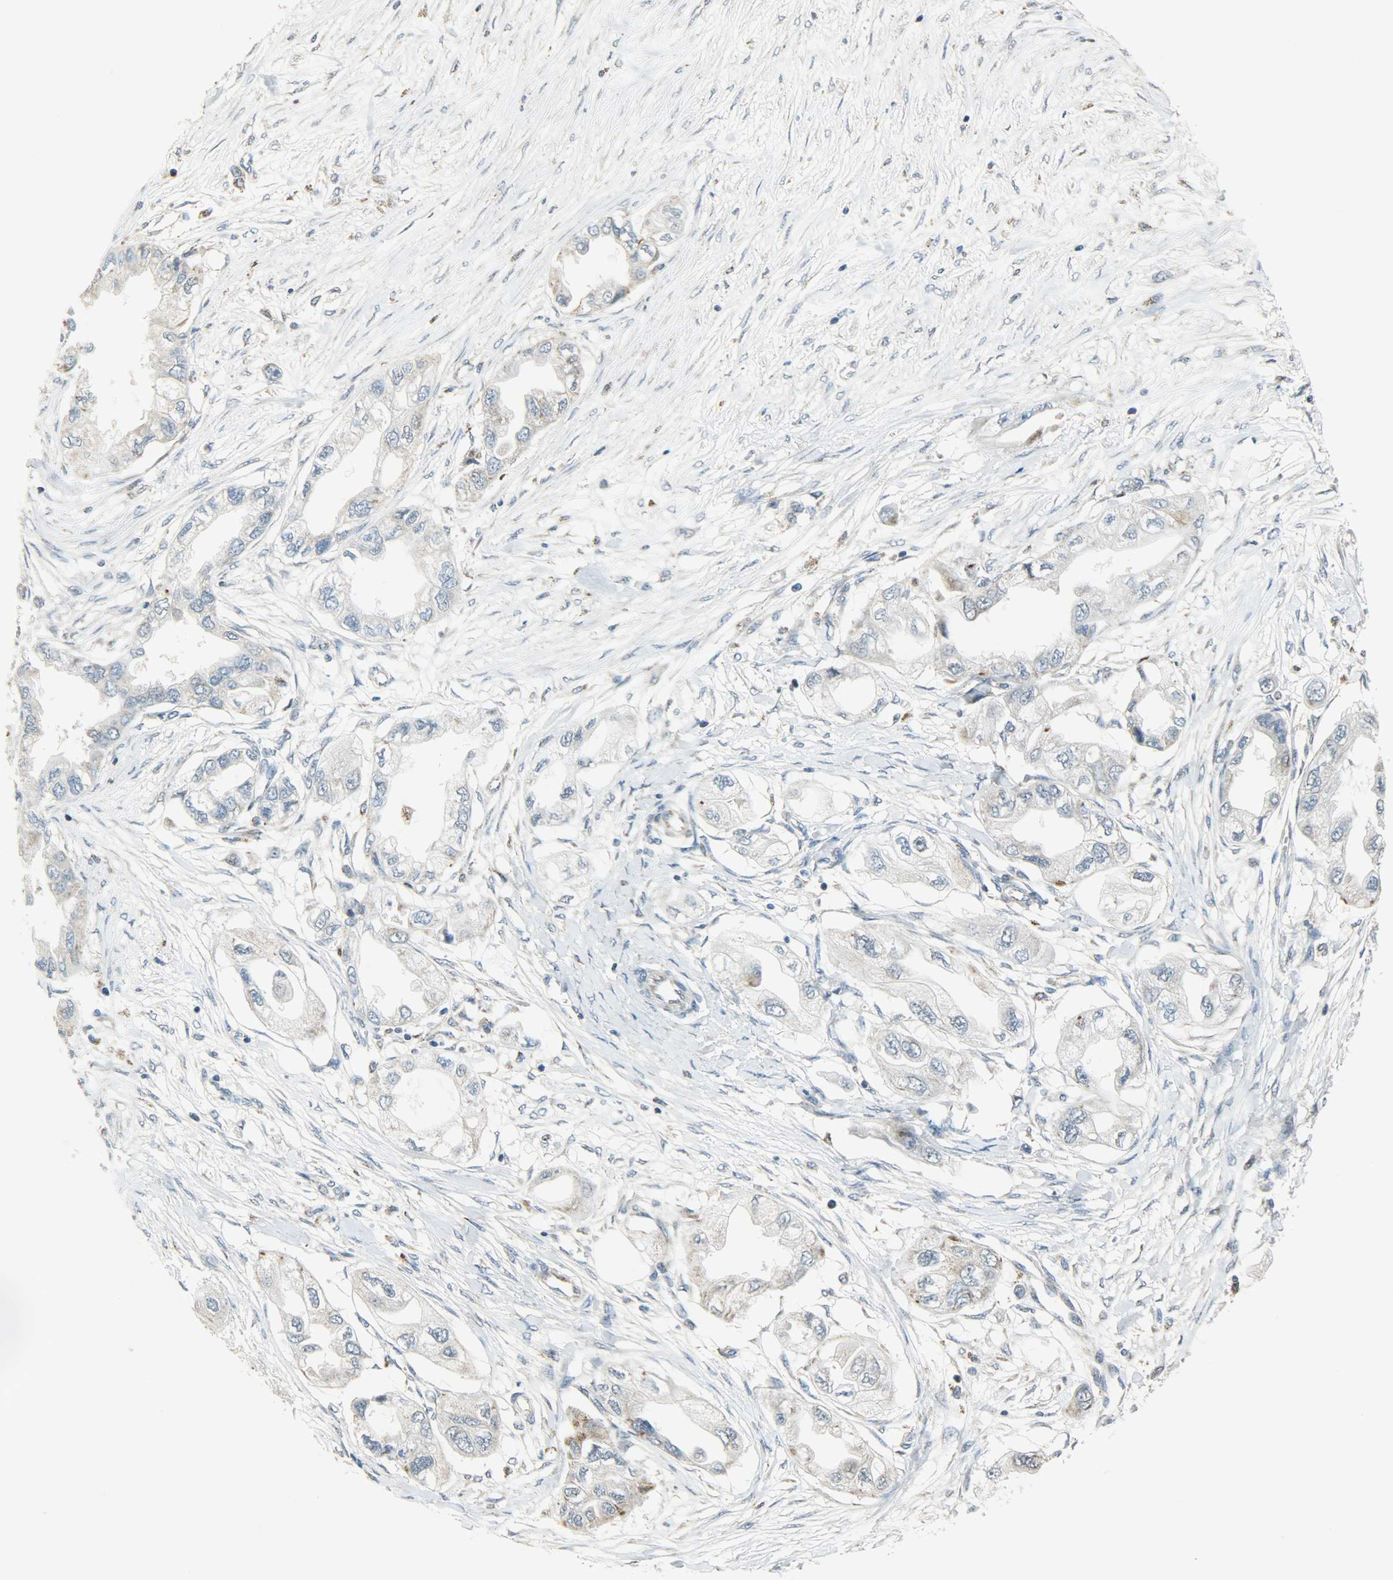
{"staining": {"intensity": "negative", "quantity": "none", "location": "none"}, "tissue": "endometrial cancer", "cell_type": "Tumor cells", "image_type": "cancer", "snomed": [{"axis": "morphology", "description": "Adenocarcinoma, NOS"}, {"axis": "topography", "description": "Endometrium"}], "caption": "Tumor cells are negative for protein expression in human endometrial cancer.", "gene": "PPP1R1B", "patient": {"sex": "female", "age": 67}}